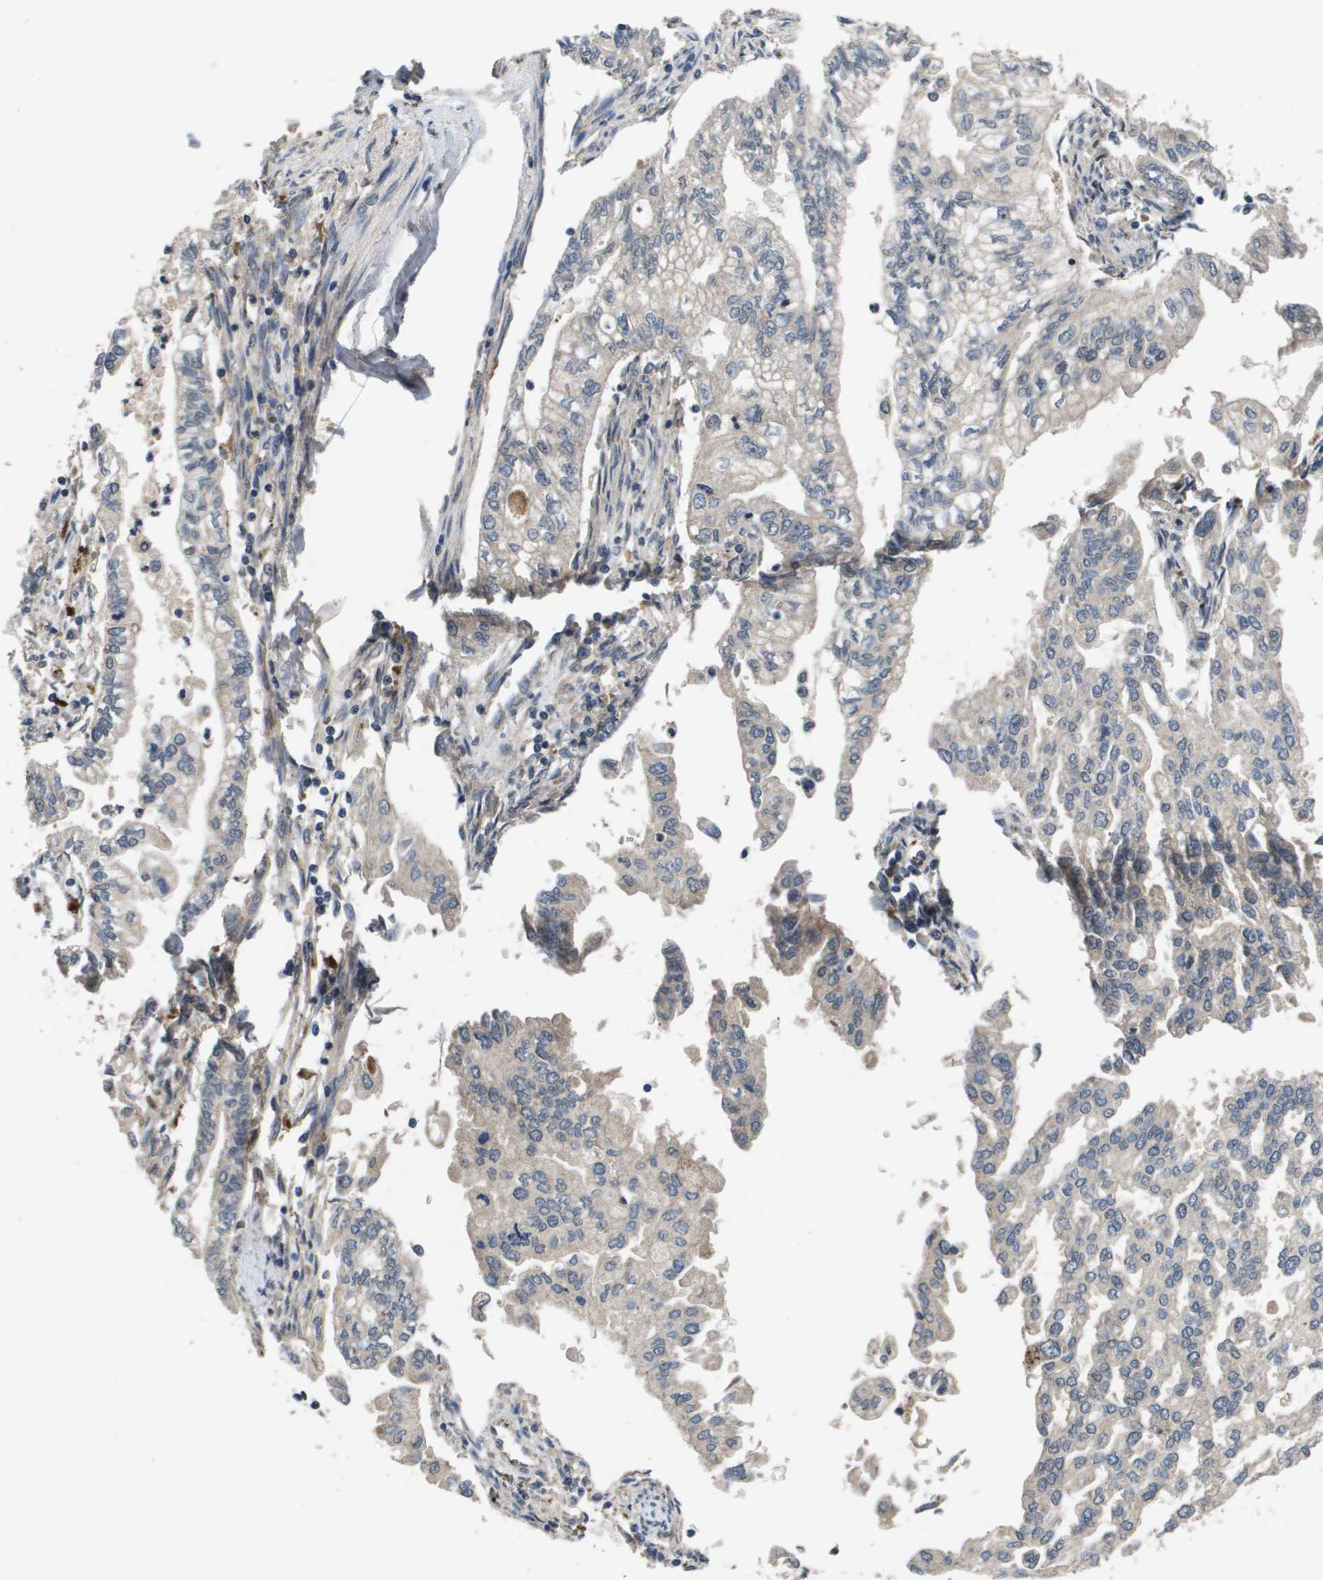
{"staining": {"intensity": "weak", "quantity": "<25%", "location": "cytoplasmic/membranous"}, "tissue": "pancreatic cancer", "cell_type": "Tumor cells", "image_type": "cancer", "snomed": [{"axis": "morphology", "description": "Normal tissue, NOS"}, {"axis": "topography", "description": "Pancreas"}], "caption": "There is no significant positivity in tumor cells of pancreatic cancer. The staining was performed using DAB to visualize the protein expression in brown, while the nuclei were stained in blue with hematoxylin (Magnification: 20x).", "gene": "PROC", "patient": {"sex": "male", "age": 42}}